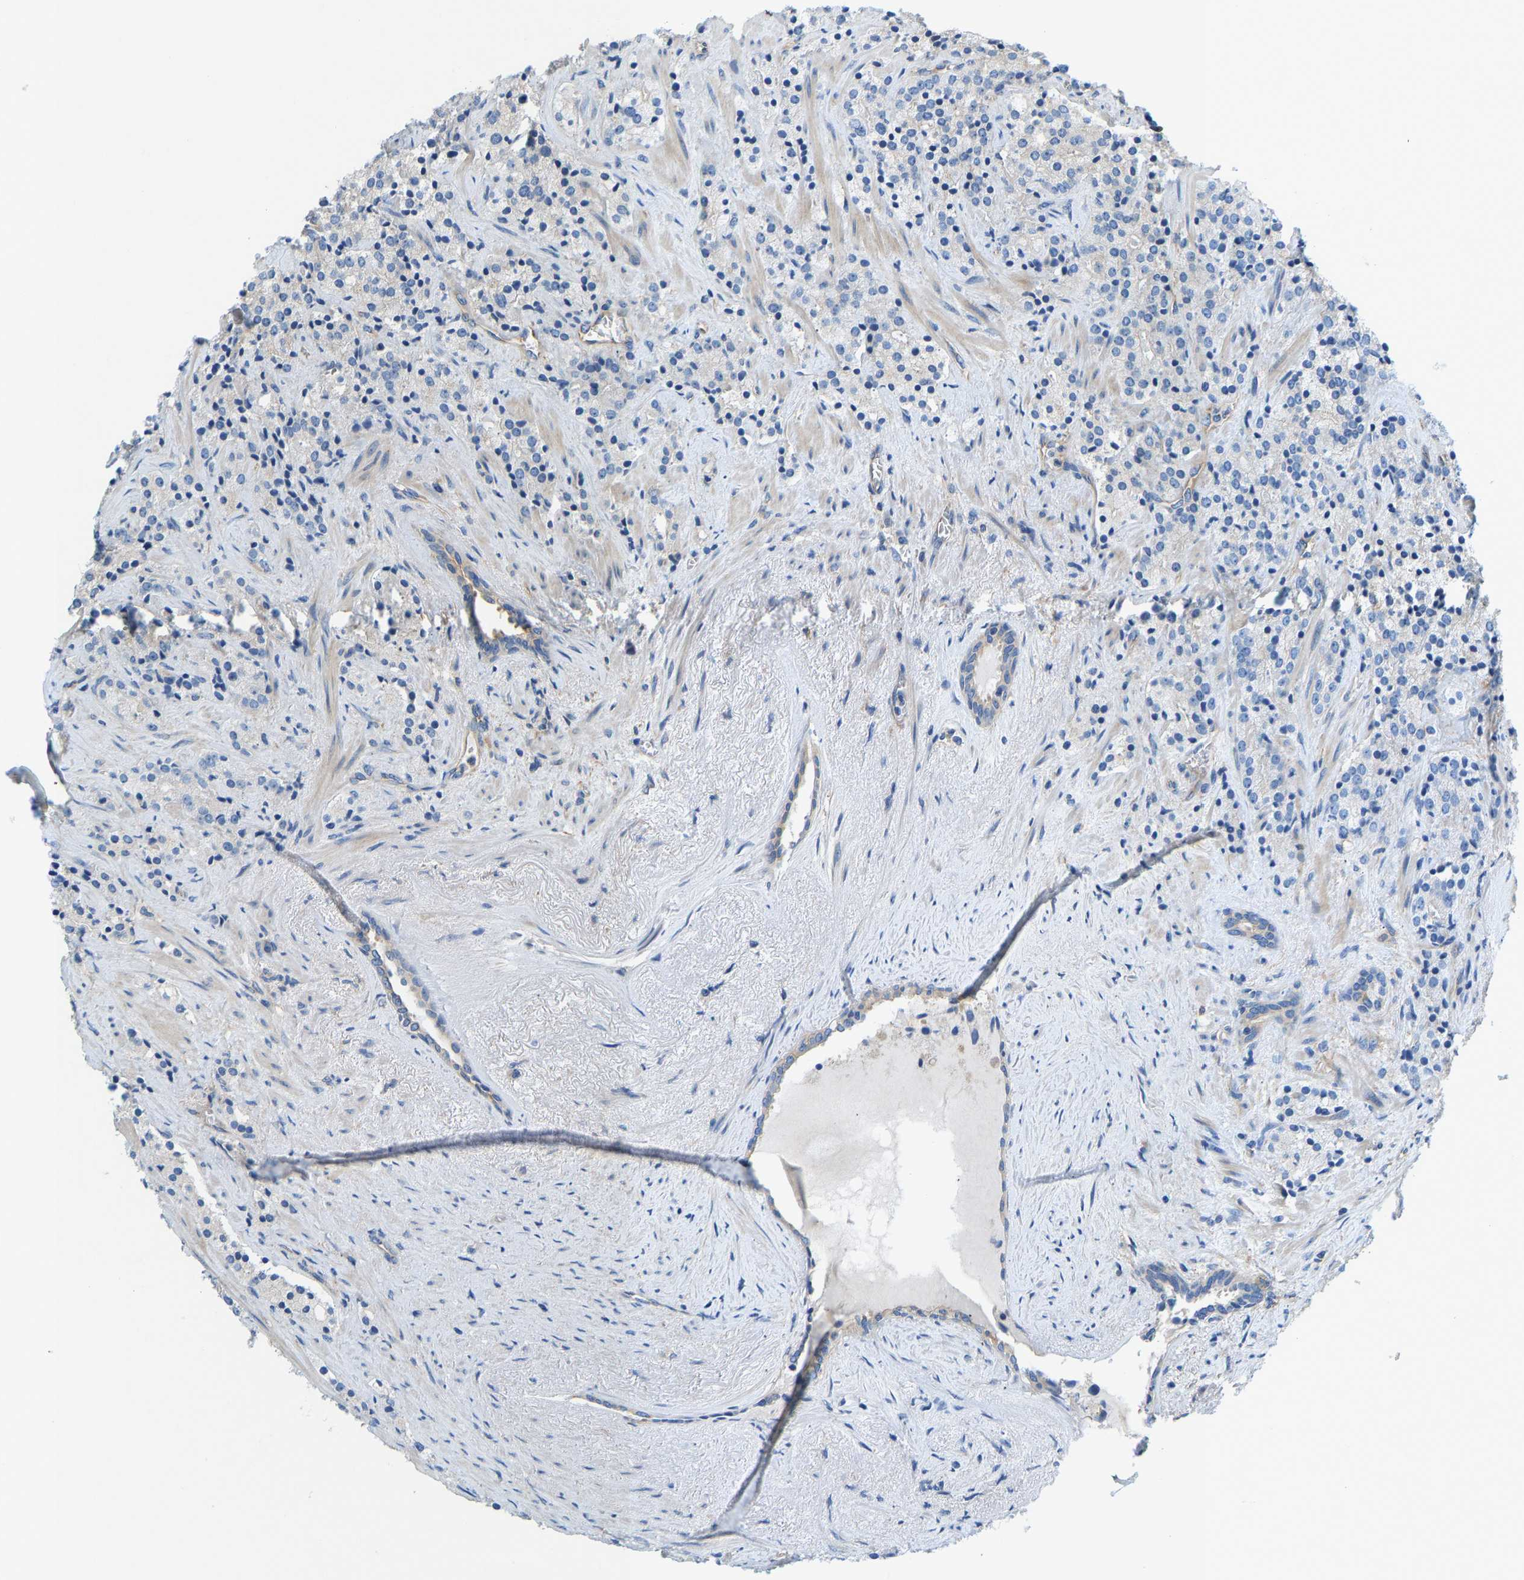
{"staining": {"intensity": "negative", "quantity": "none", "location": "none"}, "tissue": "prostate cancer", "cell_type": "Tumor cells", "image_type": "cancer", "snomed": [{"axis": "morphology", "description": "Adenocarcinoma, High grade"}, {"axis": "topography", "description": "Prostate"}], "caption": "Immunohistochemistry image of neoplastic tissue: prostate cancer stained with DAB (3,3'-diaminobenzidine) reveals no significant protein positivity in tumor cells.", "gene": "CHAD", "patient": {"sex": "male", "age": 71}}